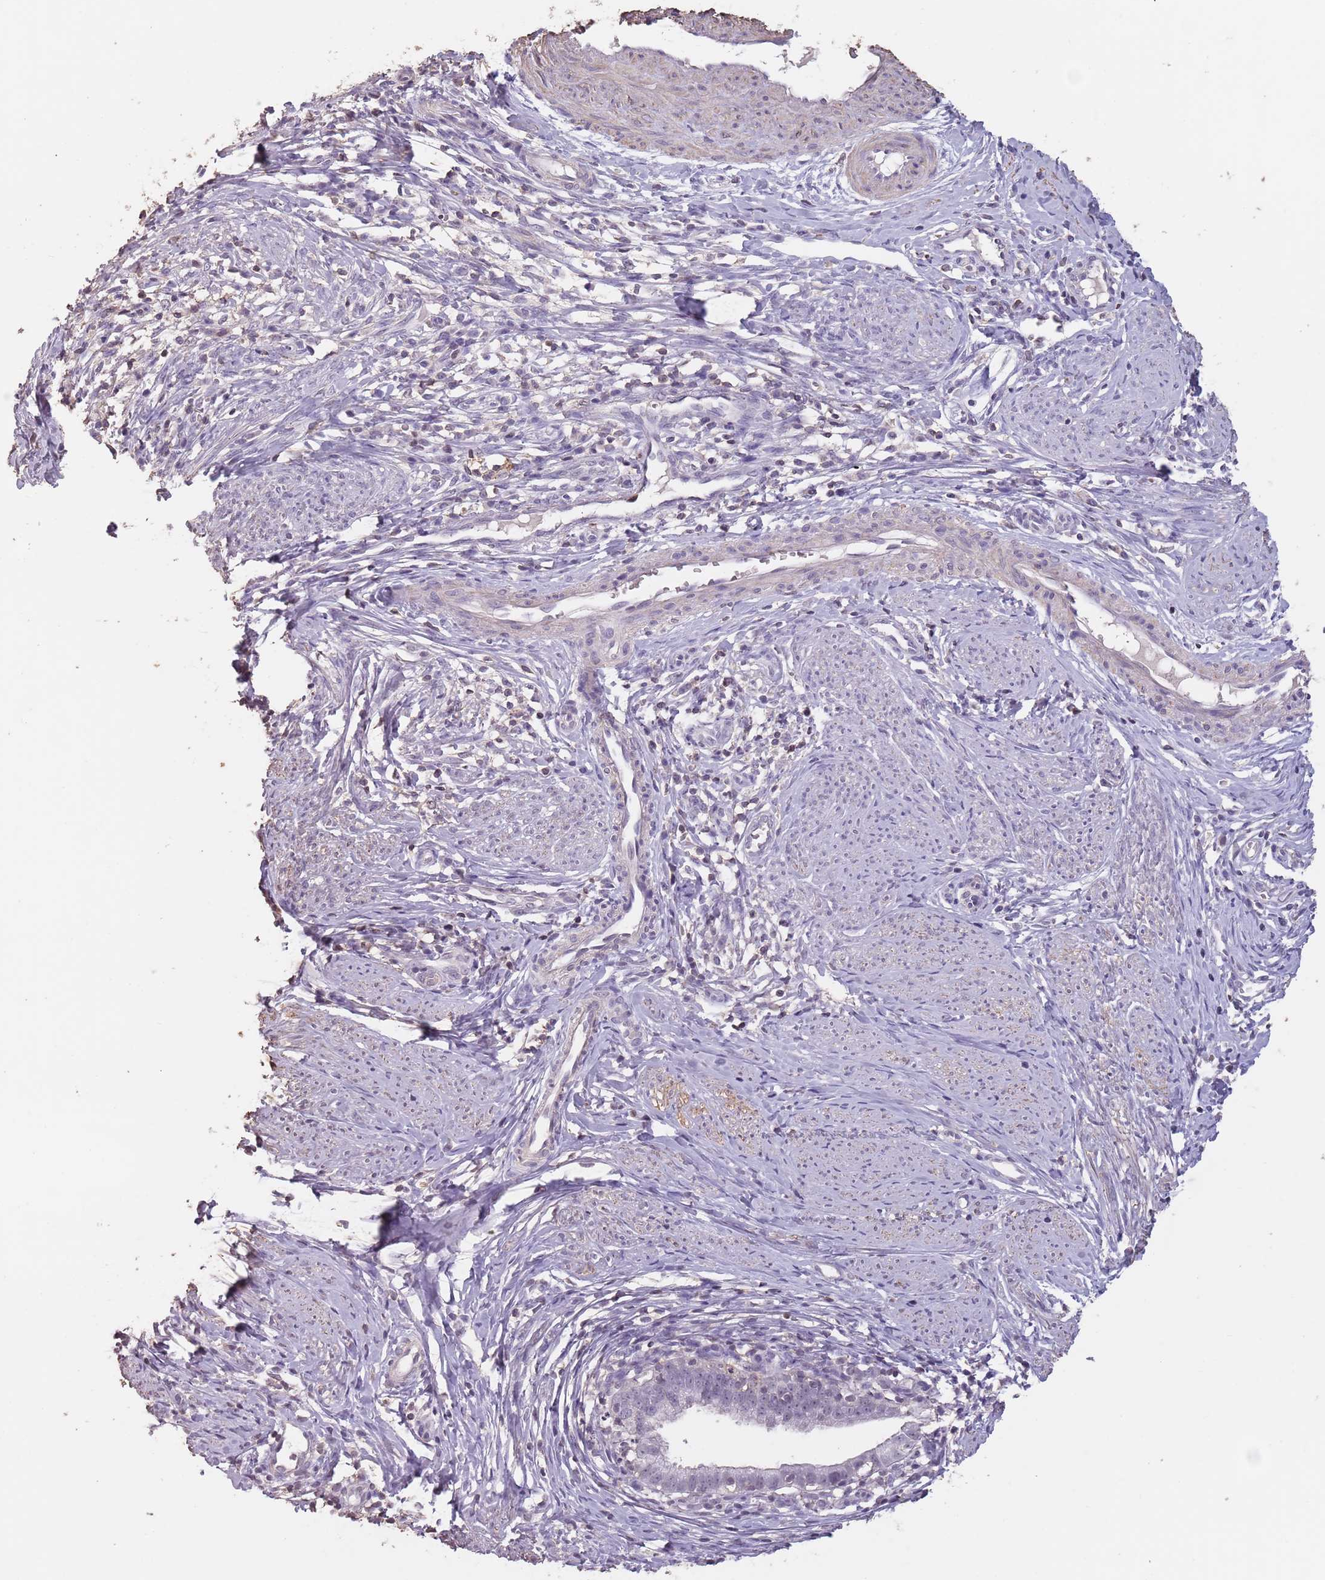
{"staining": {"intensity": "negative", "quantity": "none", "location": "none"}, "tissue": "cervical cancer", "cell_type": "Tumor cells", "image_type": "cancer", "snomed": [{"axis": "morphology", "description": "Adenocarcinoma, NOS"}, {"axis": "topography", "description": "Cervix"}], "caption": "Immunohistochemical staining of cervical cancer shows no significant positivity in tumor cells.", "gene": "SUN5", "patient": {"sex": "female", "age": 36}}